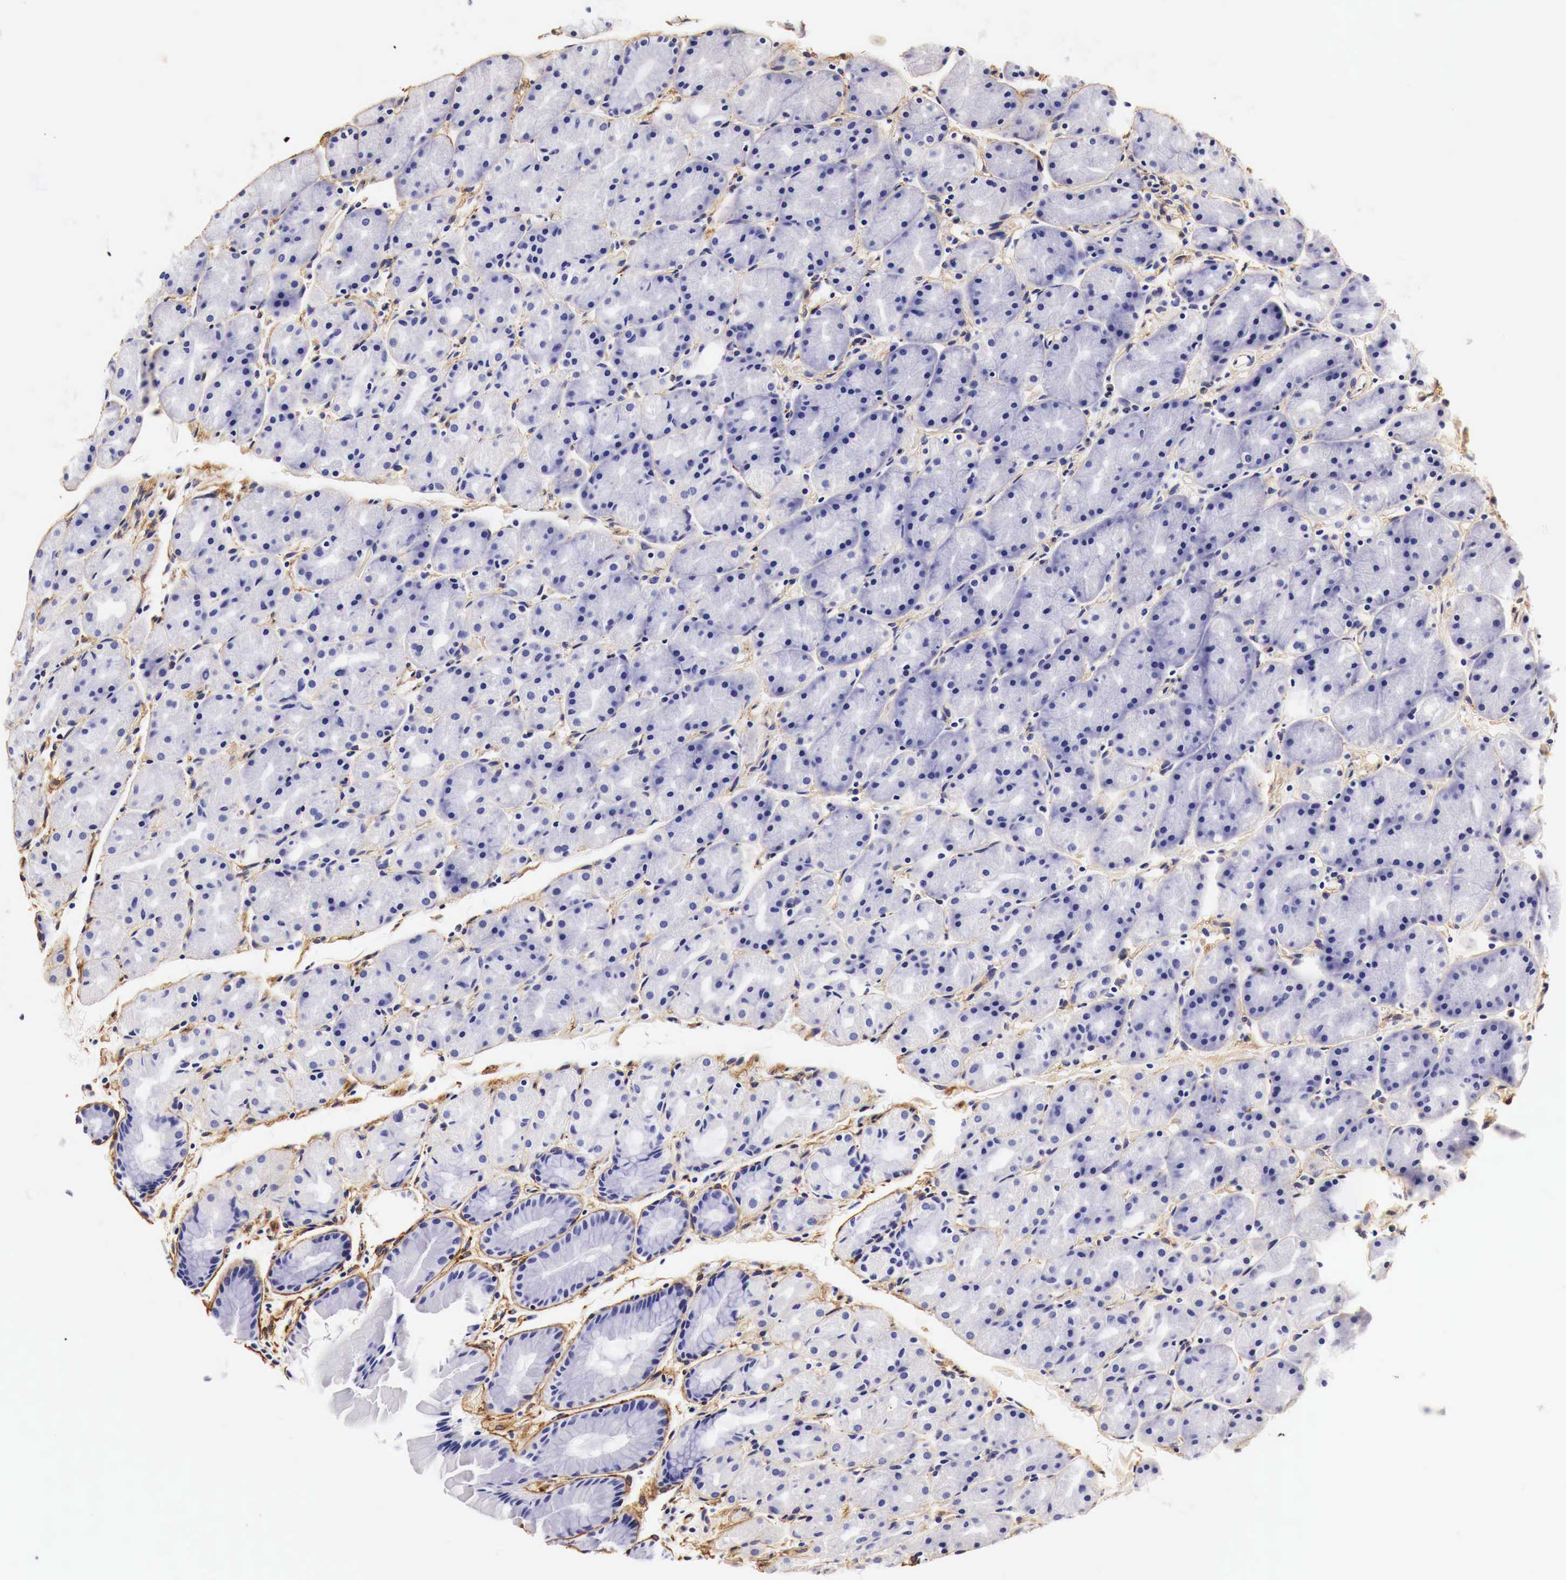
{"staining": {"intensity": "negative", "quantity": "none", "location": "none"}, "tissue": "stomach", "cell_type": "Glandular cells", "image_type": "normal", "snomed": [{"axis": "morphology", "description": "Adenocarcinoma, NOS"}, {"axis": "topography", "description": "Stomach, upper"}], "caption": "IHC image of normal human stomach stained for a protein (brown), which demonstrates no staining in glandular cells.", "gene": "LAMB2", "patient": {"sex": "male", "age": 47}}